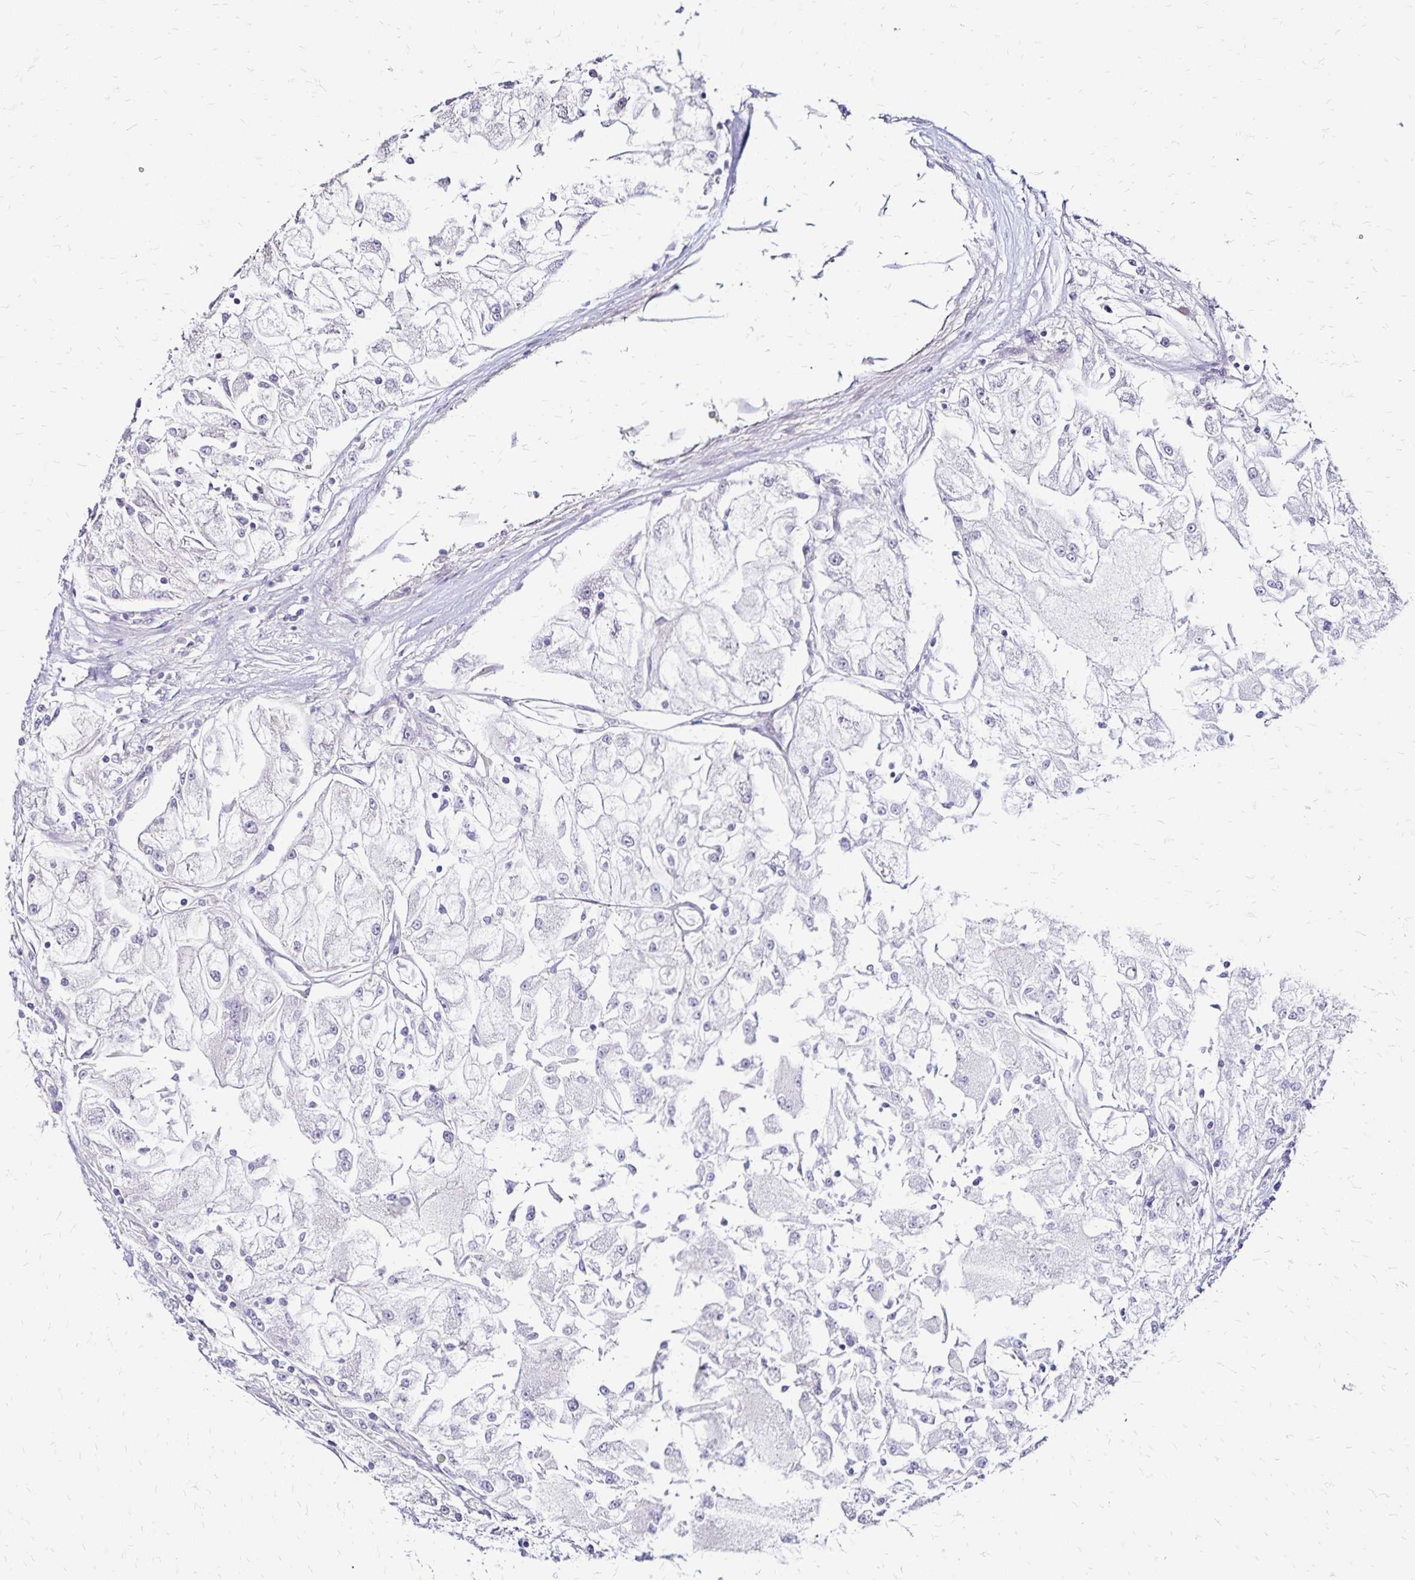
{"staining": {"intensity": "negative", "quantity": "none", "location": "none"}, "tissue": "renal cancer", "cell_type": "Tumor cells", "image_type": "cancer", "snomed": [{"axis": "morphology", "description": "Adenocarcinoma, NOS"}, {"axis": "topography", "description": "Kidney"}], "caption": "Tumor cells show no significant protein expression in renal cancer (adenocarcinoma). (DAB immunohistochemistry (IHC) with hematoxylin counter stain).", "gene": "KISS1", "patient": {"sex": "female", "age": 72}}